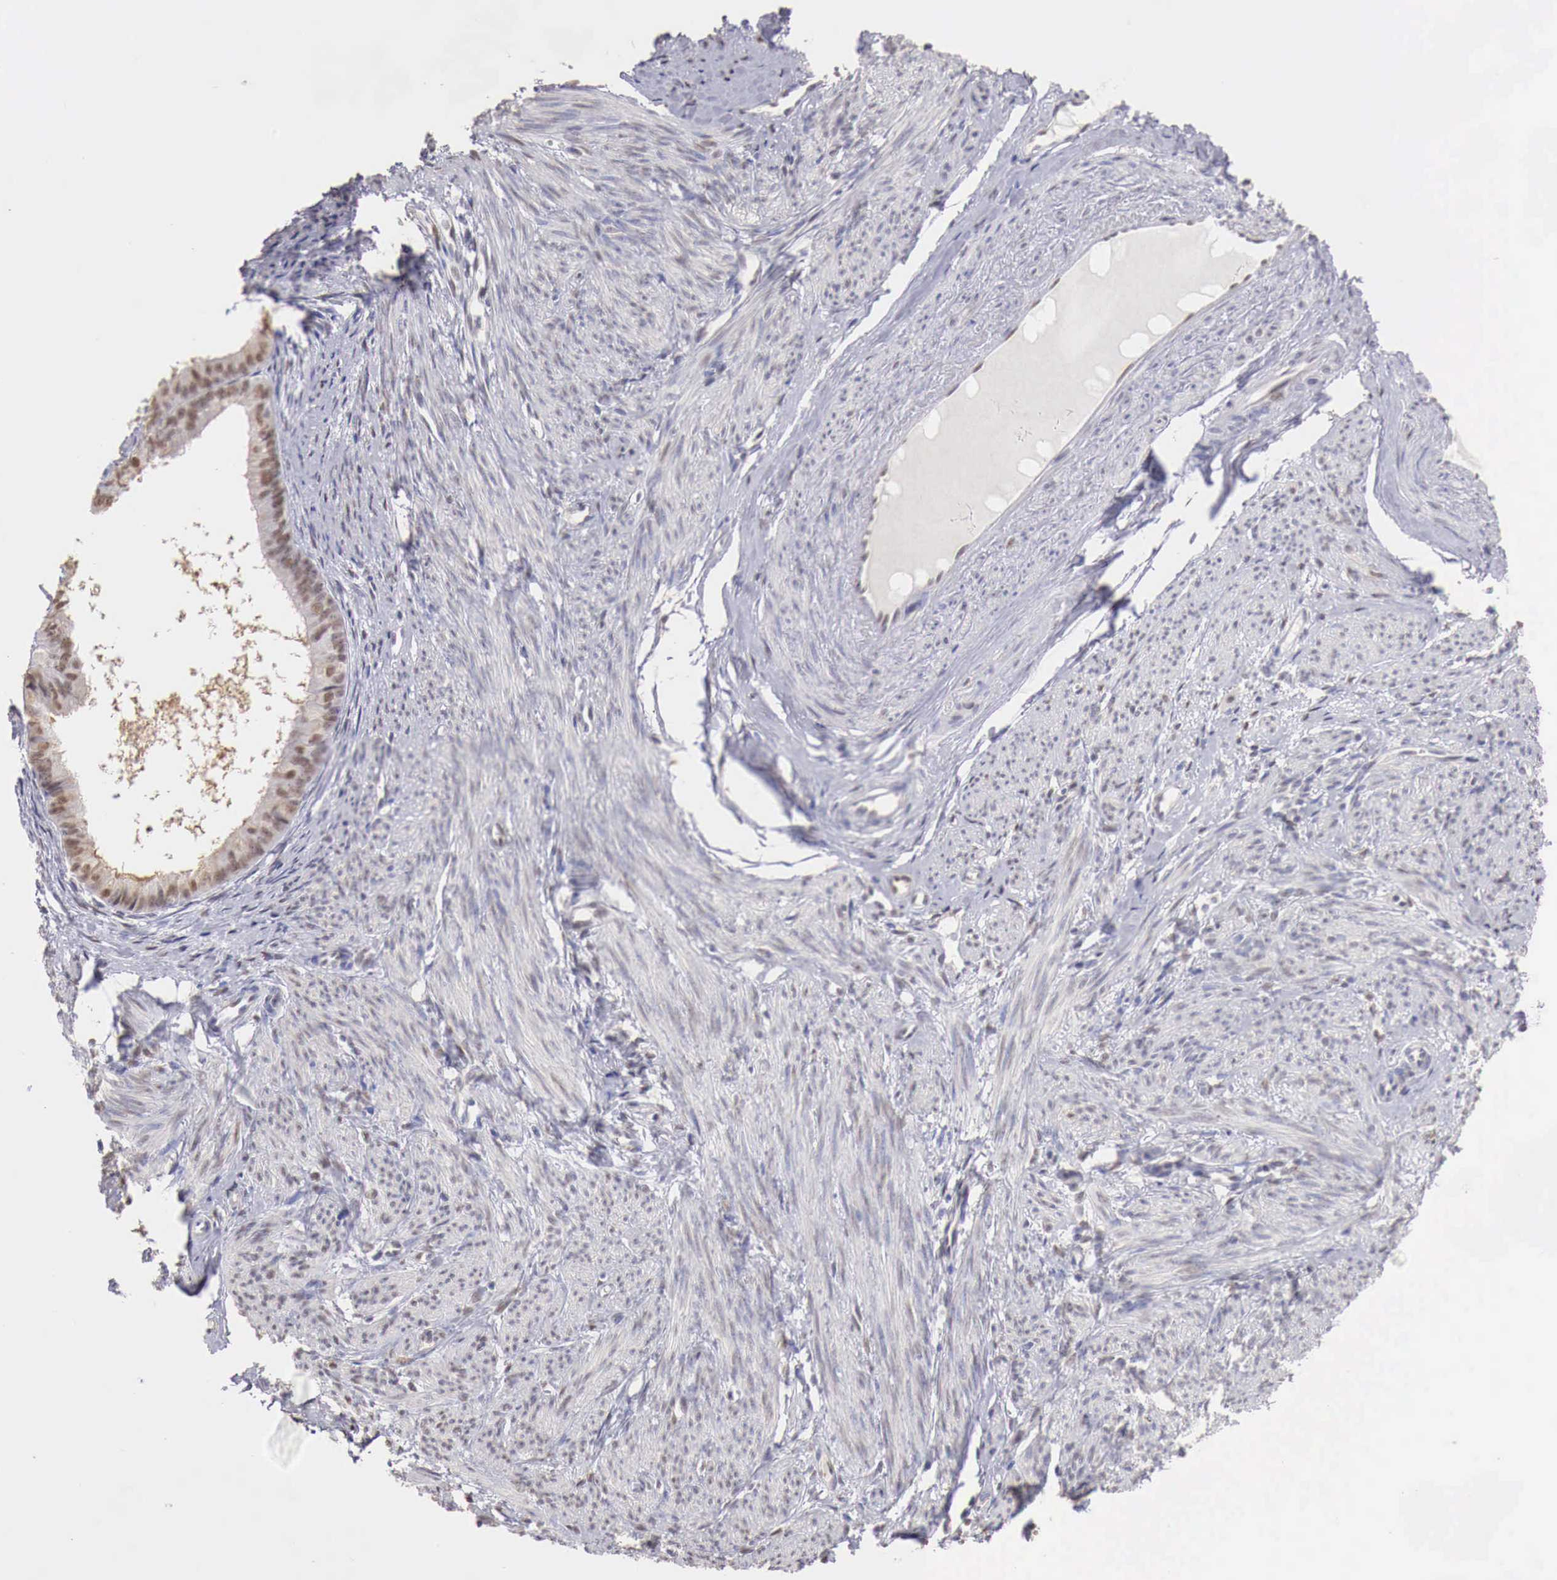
{"staining": {"intensity": "moderate", "quantity": "25%-75%", "location": "nuclear"}, "tissue": "endometrial cancer", "cell_type": "Tumor cells", "image_type": "cancer", "snomed": [{"axis": "morphology", "description": "Adenocarcinoma, NOS"}, {"axis": "topography", "description": "Endometrium"}], "caption": "Immunohistochemical staining of endometrial adenocarcinoma exhibits medium levels of moderate nuclear protein positivity in approximately 25%-75% of tumor cells. The protein of interest is shown in brown color, while the nuclei are stained blue.", "gene": "UBA1", "patient": {"sex": "female", "age": 76}}